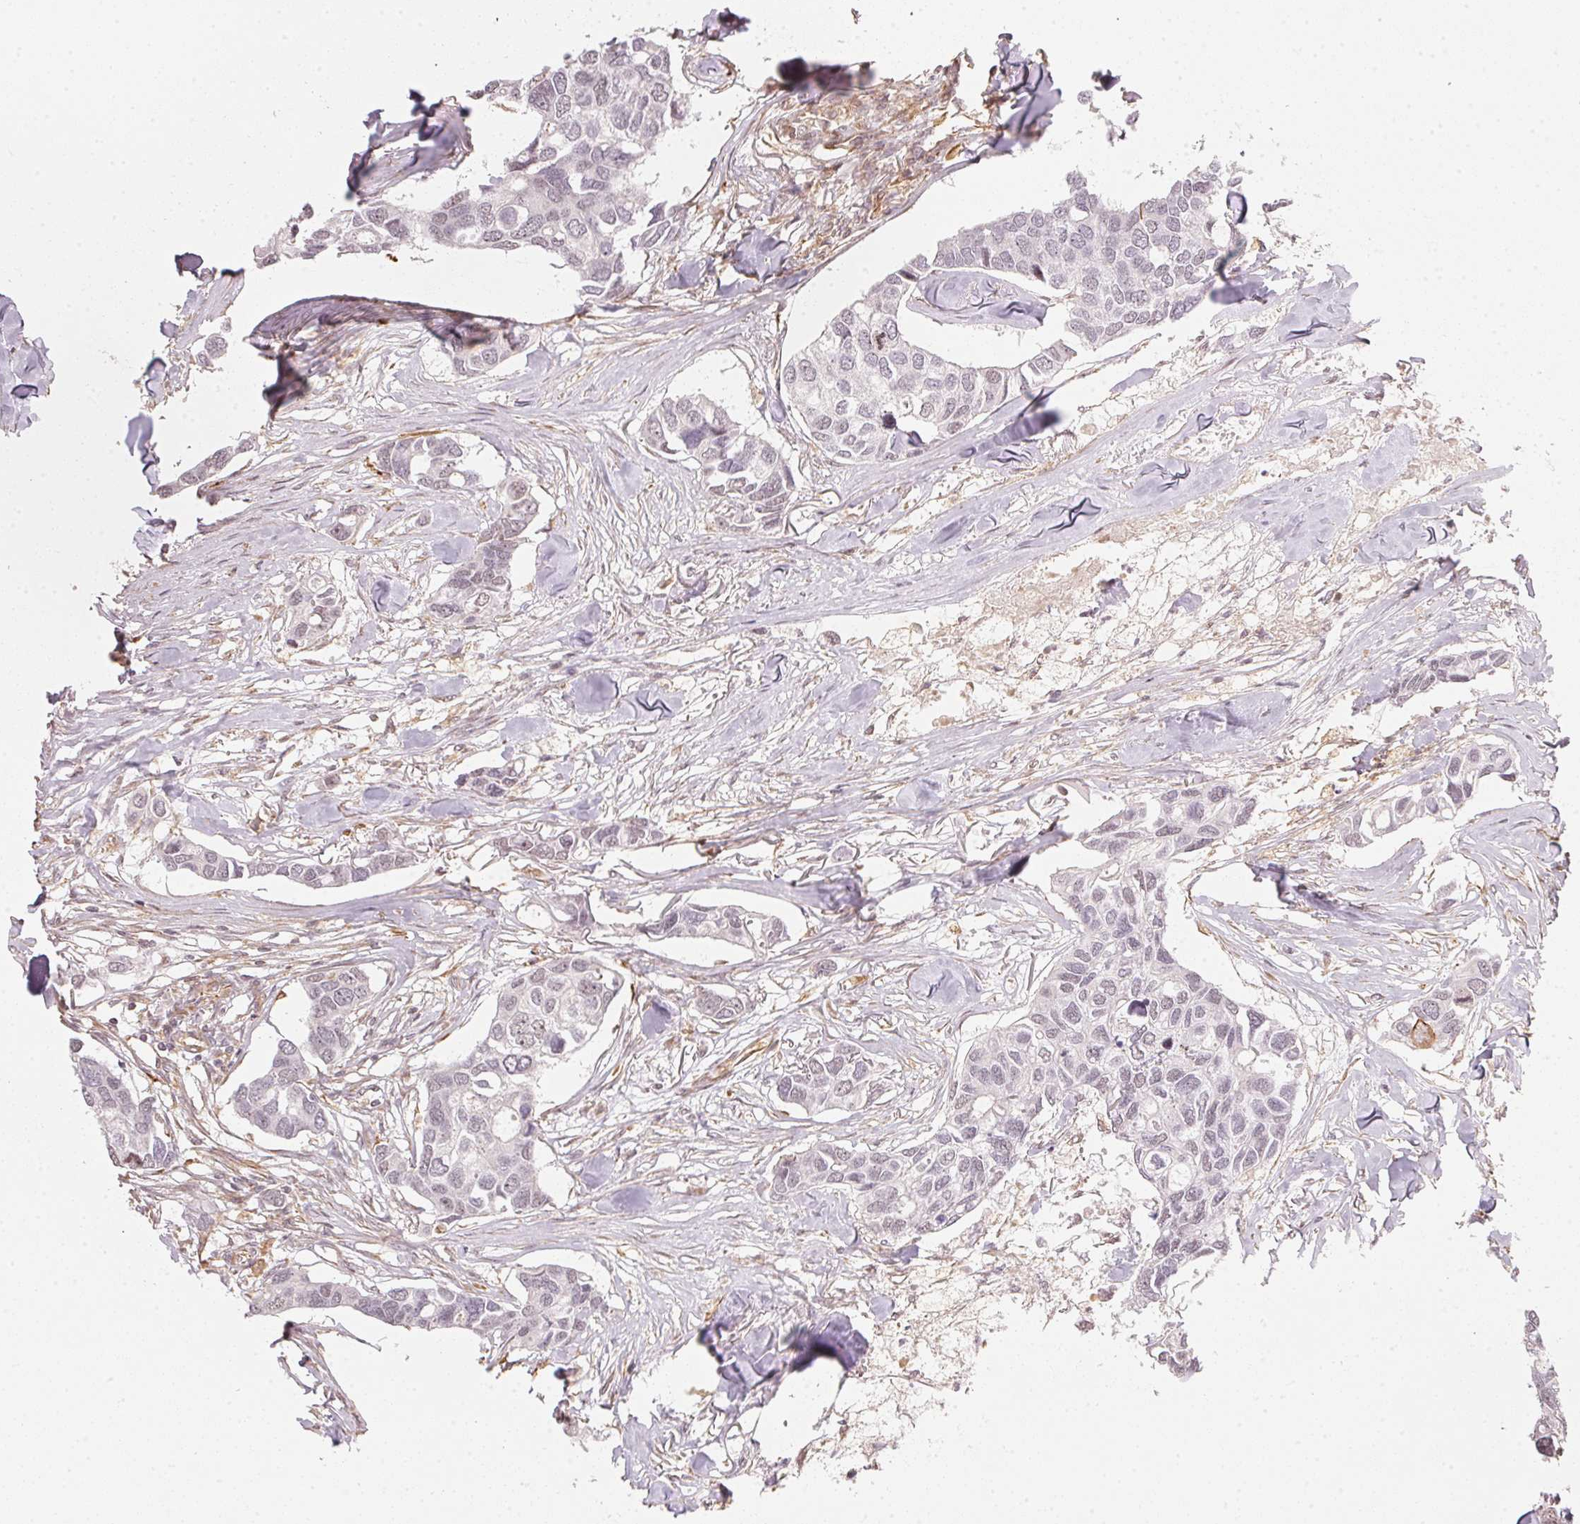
{"staining": {"intensity": "negative", "quantity": "none", "location": "none"}, "tissue": "breast cancer", "cell_type": "Tumor cells", "image_type": "cancer", "snomed": [{"axis": "morphology", "description": "Duct carcinoma"}, {"axis": "topography", "description": "Breast"}], "caption": "DAB (3,3'-diaminobenzidine) immunohistochemical staining of human breast cancer shows no significant staining in tumor cells.", "gene": "FOXR2", "patient": {"sex": "female", "age": 83}}